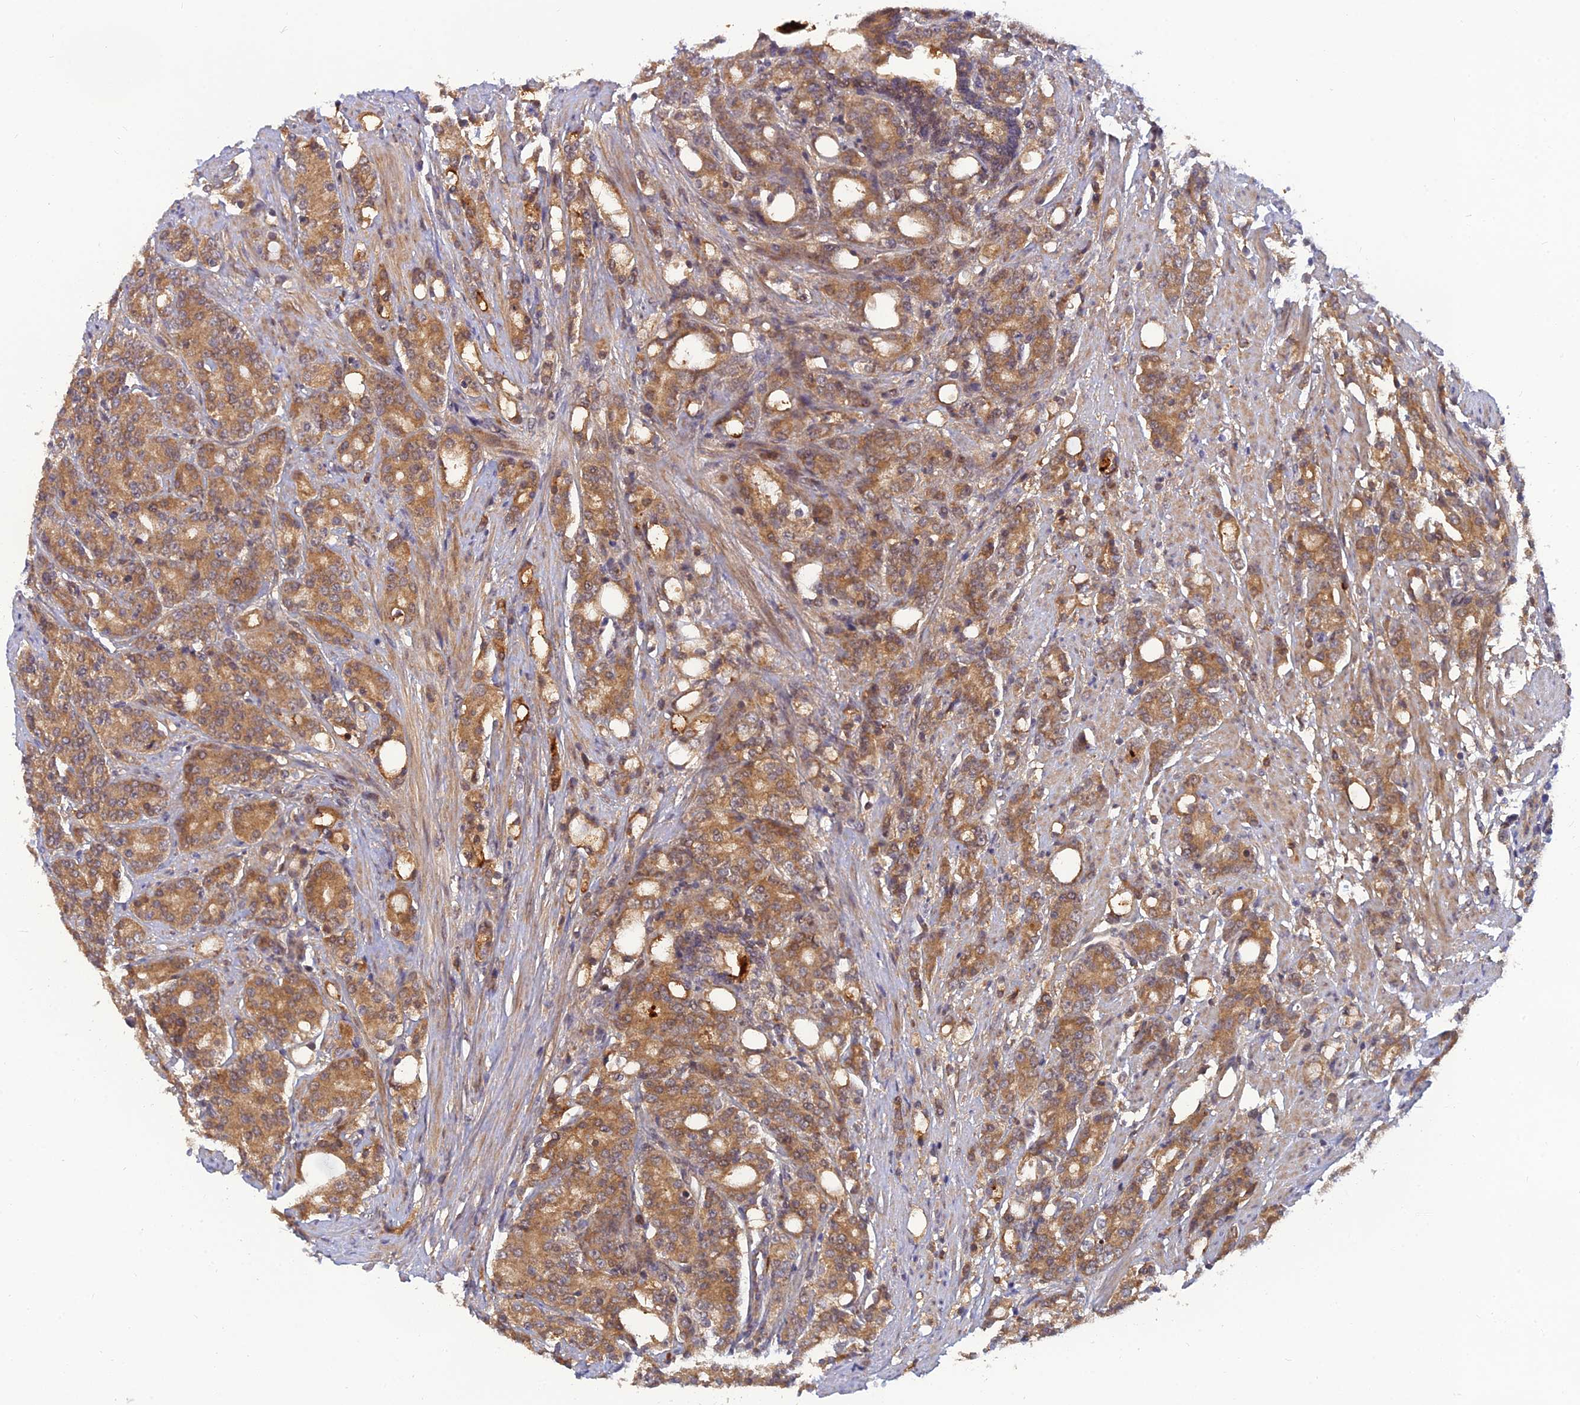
{"staining": {"intensity": "moderate", "quantity": ">75%", "location": "cytoplasmic/membranous"}, "tissue": "prostate cancer", "cell_type": "Tumor cells", "image_type": "cancer", "snomed": [{"axis": "morphology", "description": "Adenocarcinoma, High grade"}, {"axis": "topography", "description": "Prostate"}], "caption": "Brown immunohistochemical staining in prostate cancer (adenocarcinoma (high-grade)) exhibits moderate cytoplasmic/membranous positivity in about >75% of tumor cells. The protein of interest is stained brown, and the nuclei are stained in blue (DAB IHC with brightfield microscopy, high magnification).", "gene": "FAM151B", "patient": {"sex": "male", "age": 62}}